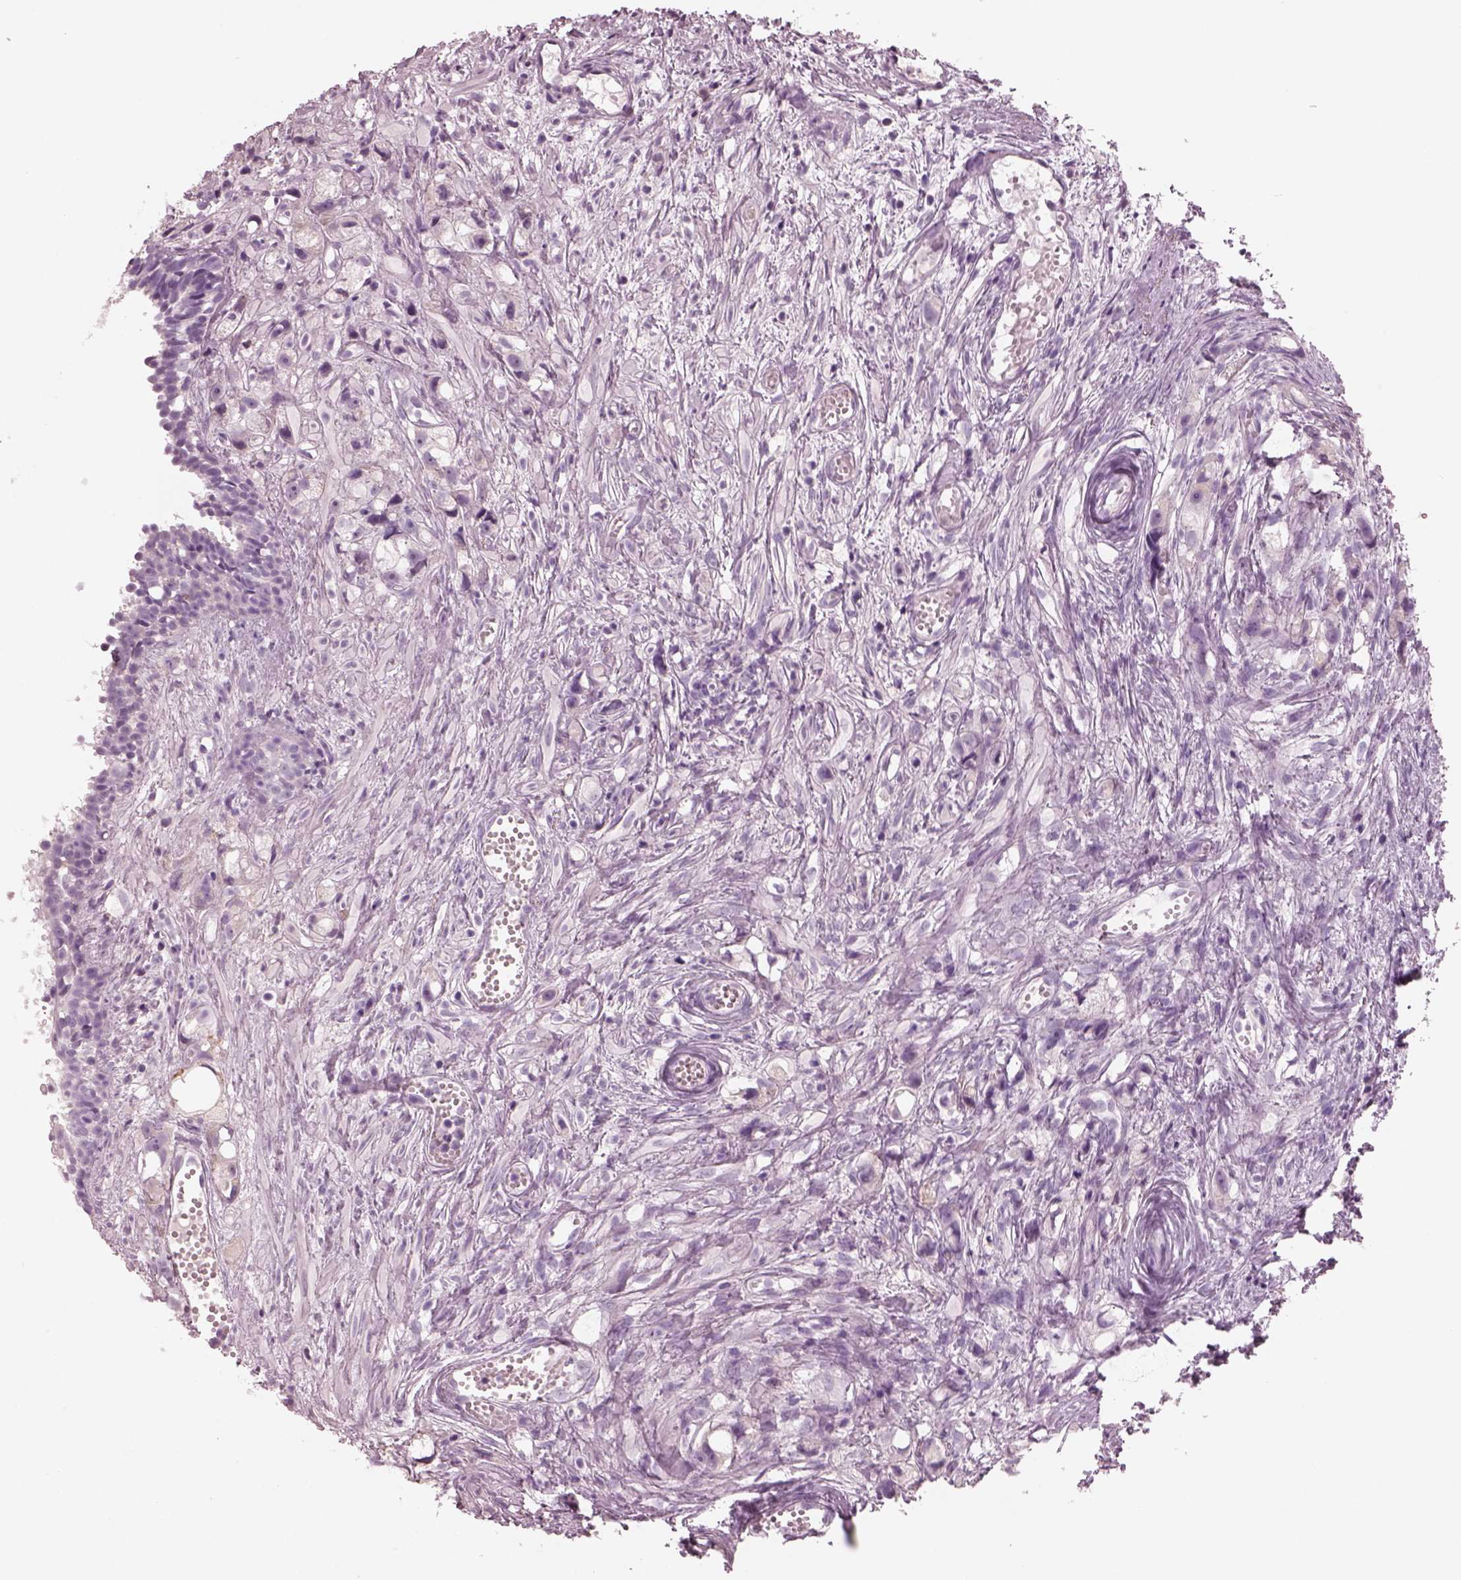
{"staining": {"intensity": "negative", "quantity": "none", "location": "none"}, "tissue": "prostate cancer", "cell_type": "Tumor cells", "image_type": "cancer", "snomed": [{"axis": "morphology", "description": "Adenocarcinoma, High grade"}, {"axis": "topography", "description": "Prostate"}], "caption": "Tumor cells are negative for brown protein staining in prostate cancer.", "gene": "PACRG", "patient": {"sex": "male", "age": 75}}